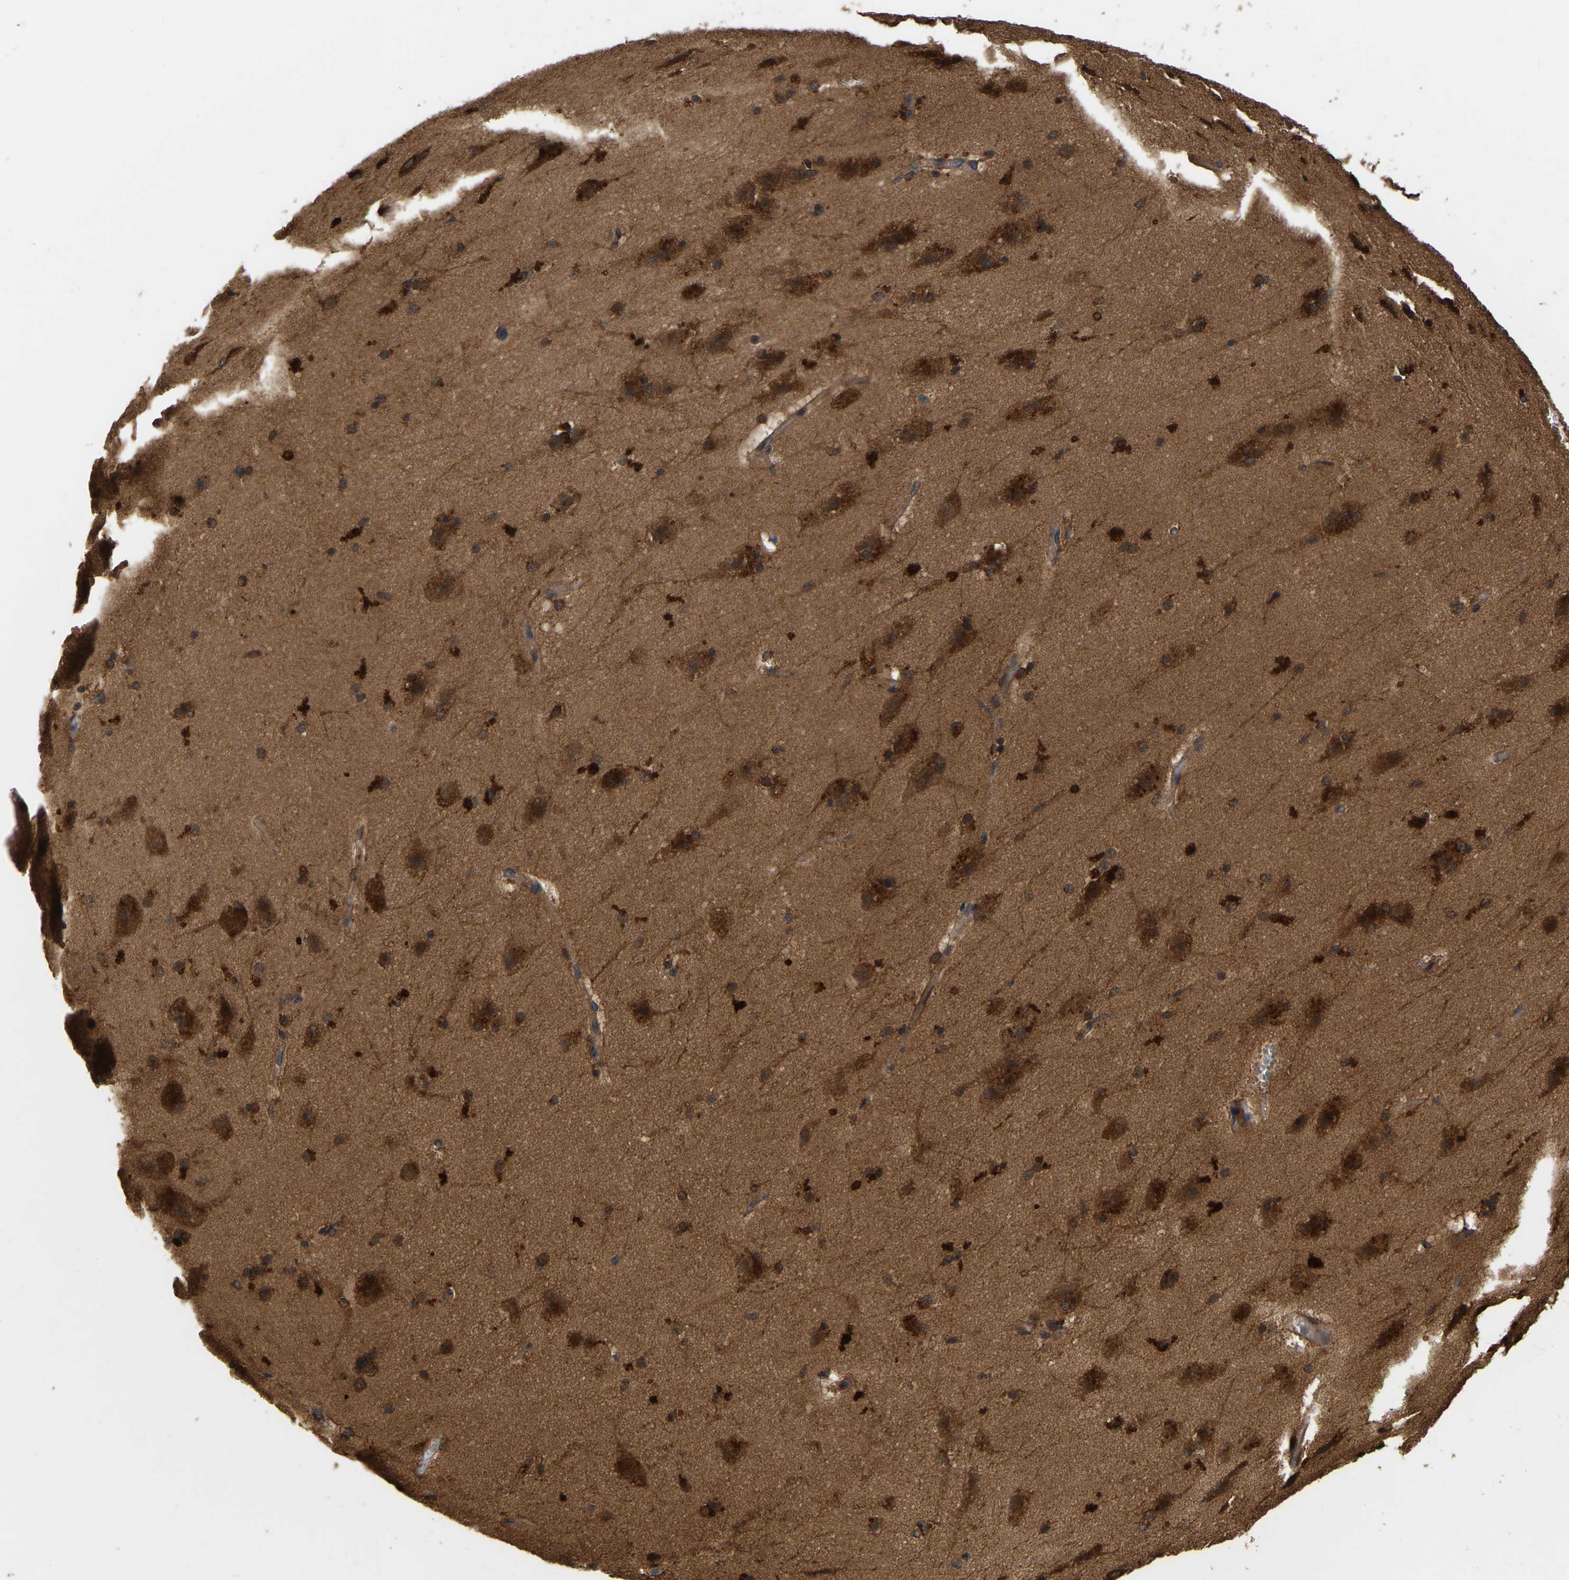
{"staining": {"intensity": "moderate", "quantity": ">75%", "location": "cytoplasmic/membranous"}, "tissue": "cerebral cortex", "cell_type": "Endothelial cells", "image_type": "normal", "snomed": [{"axis": "morphology", "description": "Normal tissue, NOS"}, {"axis": "topography", "description": "Cerebral cortex"}, {"axis": "topography", "description": "Hippocampus"}], "caption": "Protein analysis of benign cerebral cortex displays moderate cytoplasmic/membranous positivity in approximately >75% of endothelial cells.", "gene": "GARS1", "patient": {"sex": "female", "age": 19}}